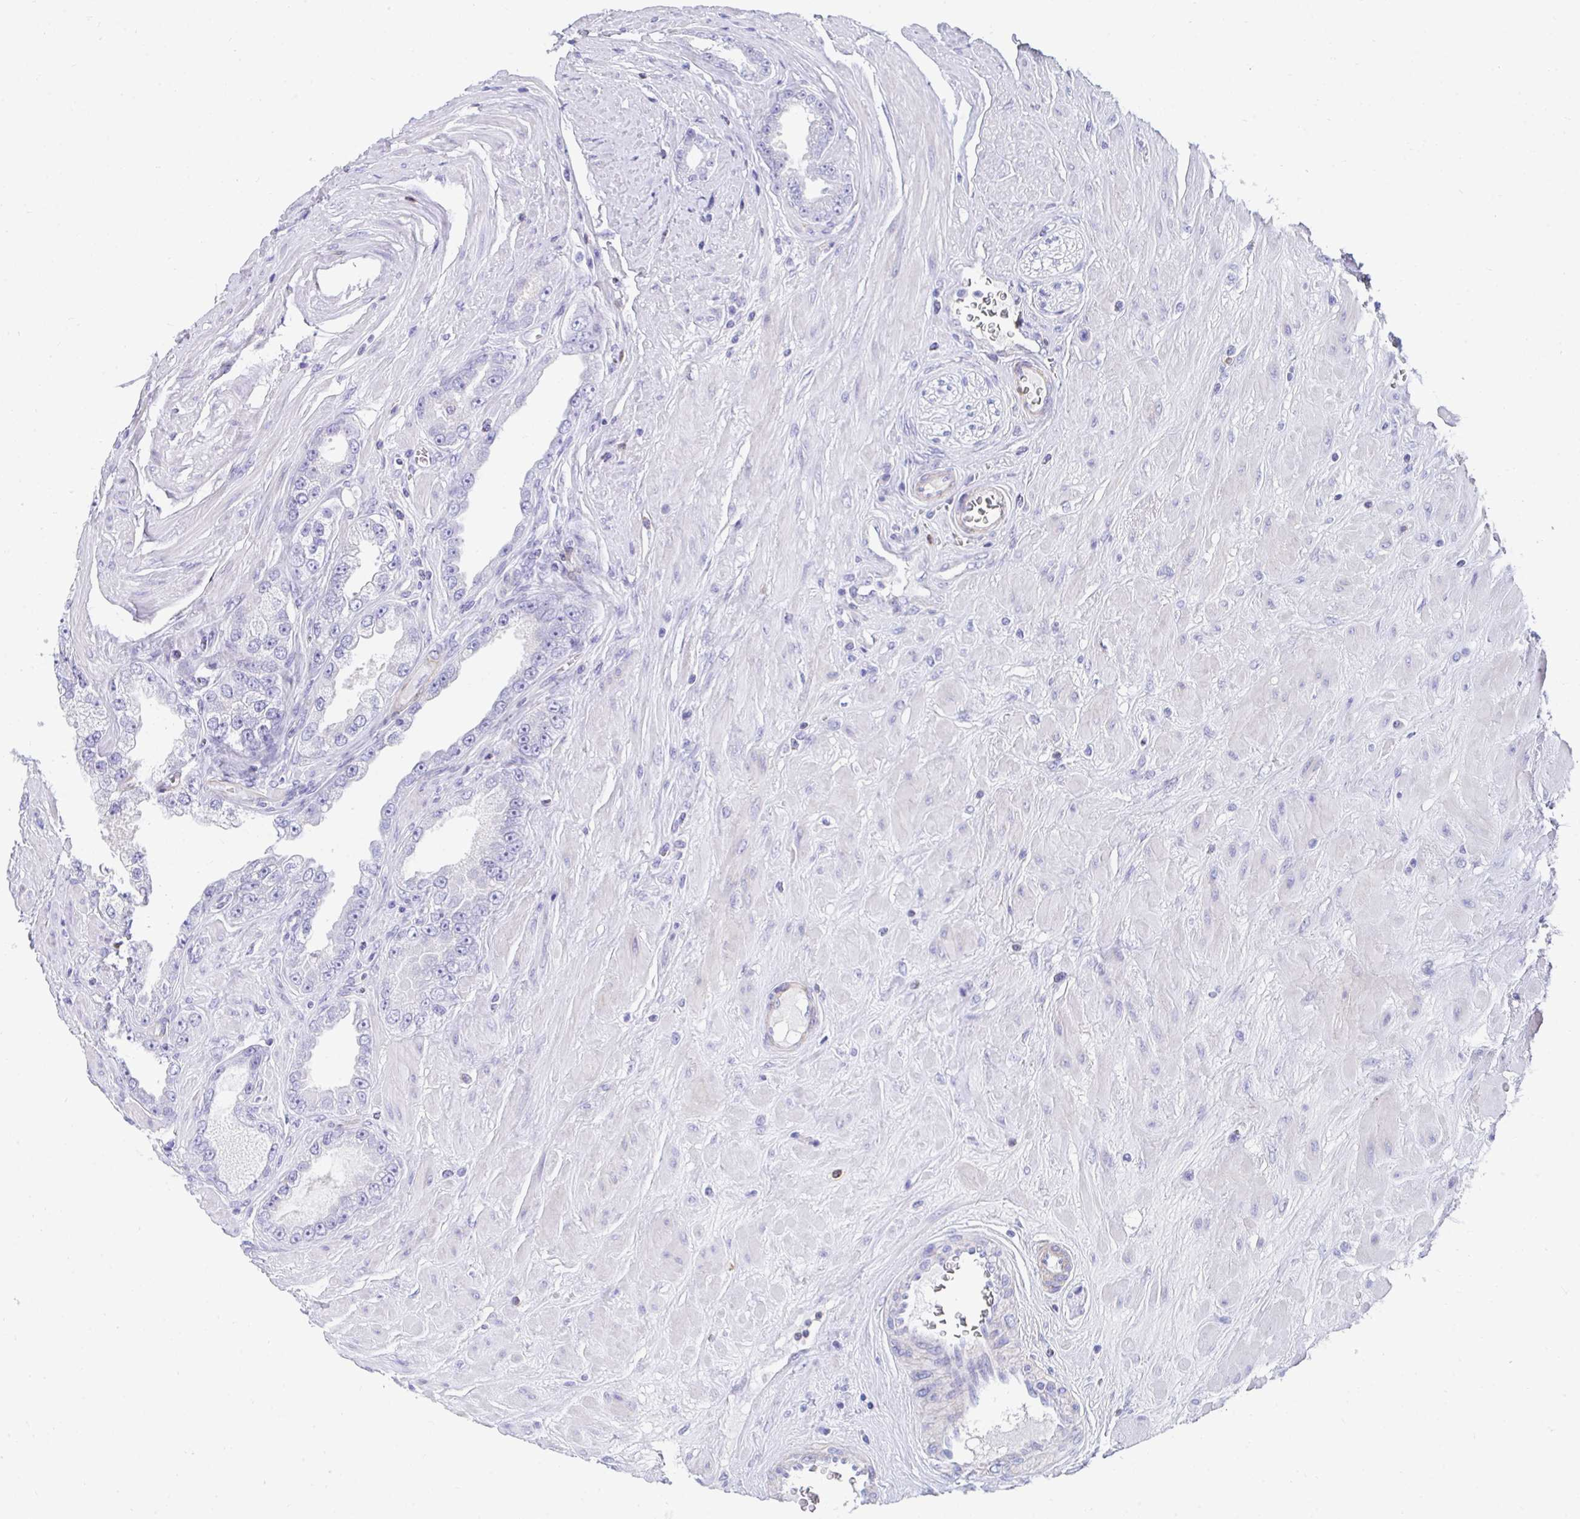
{"staining": {"intensity": "negative", "quantity": "none", "location": "none"}, "tissue": "prostate cancer", "cell_type": "Tumor cells", "image_type": "cancer", "snomed": [{"axis": "morphology", "description": "Adenocarcinoma, High grade"}, {"axis": "topography", "description": "Prostate"}], "caption": "This is an immunohistochemistry photomicrograph of human adenocarcinoma (high-grade) (prostate). There is no staining in tumor cells.", "gene": "CD7", "patient": {"sex": "male", "age": 66}}